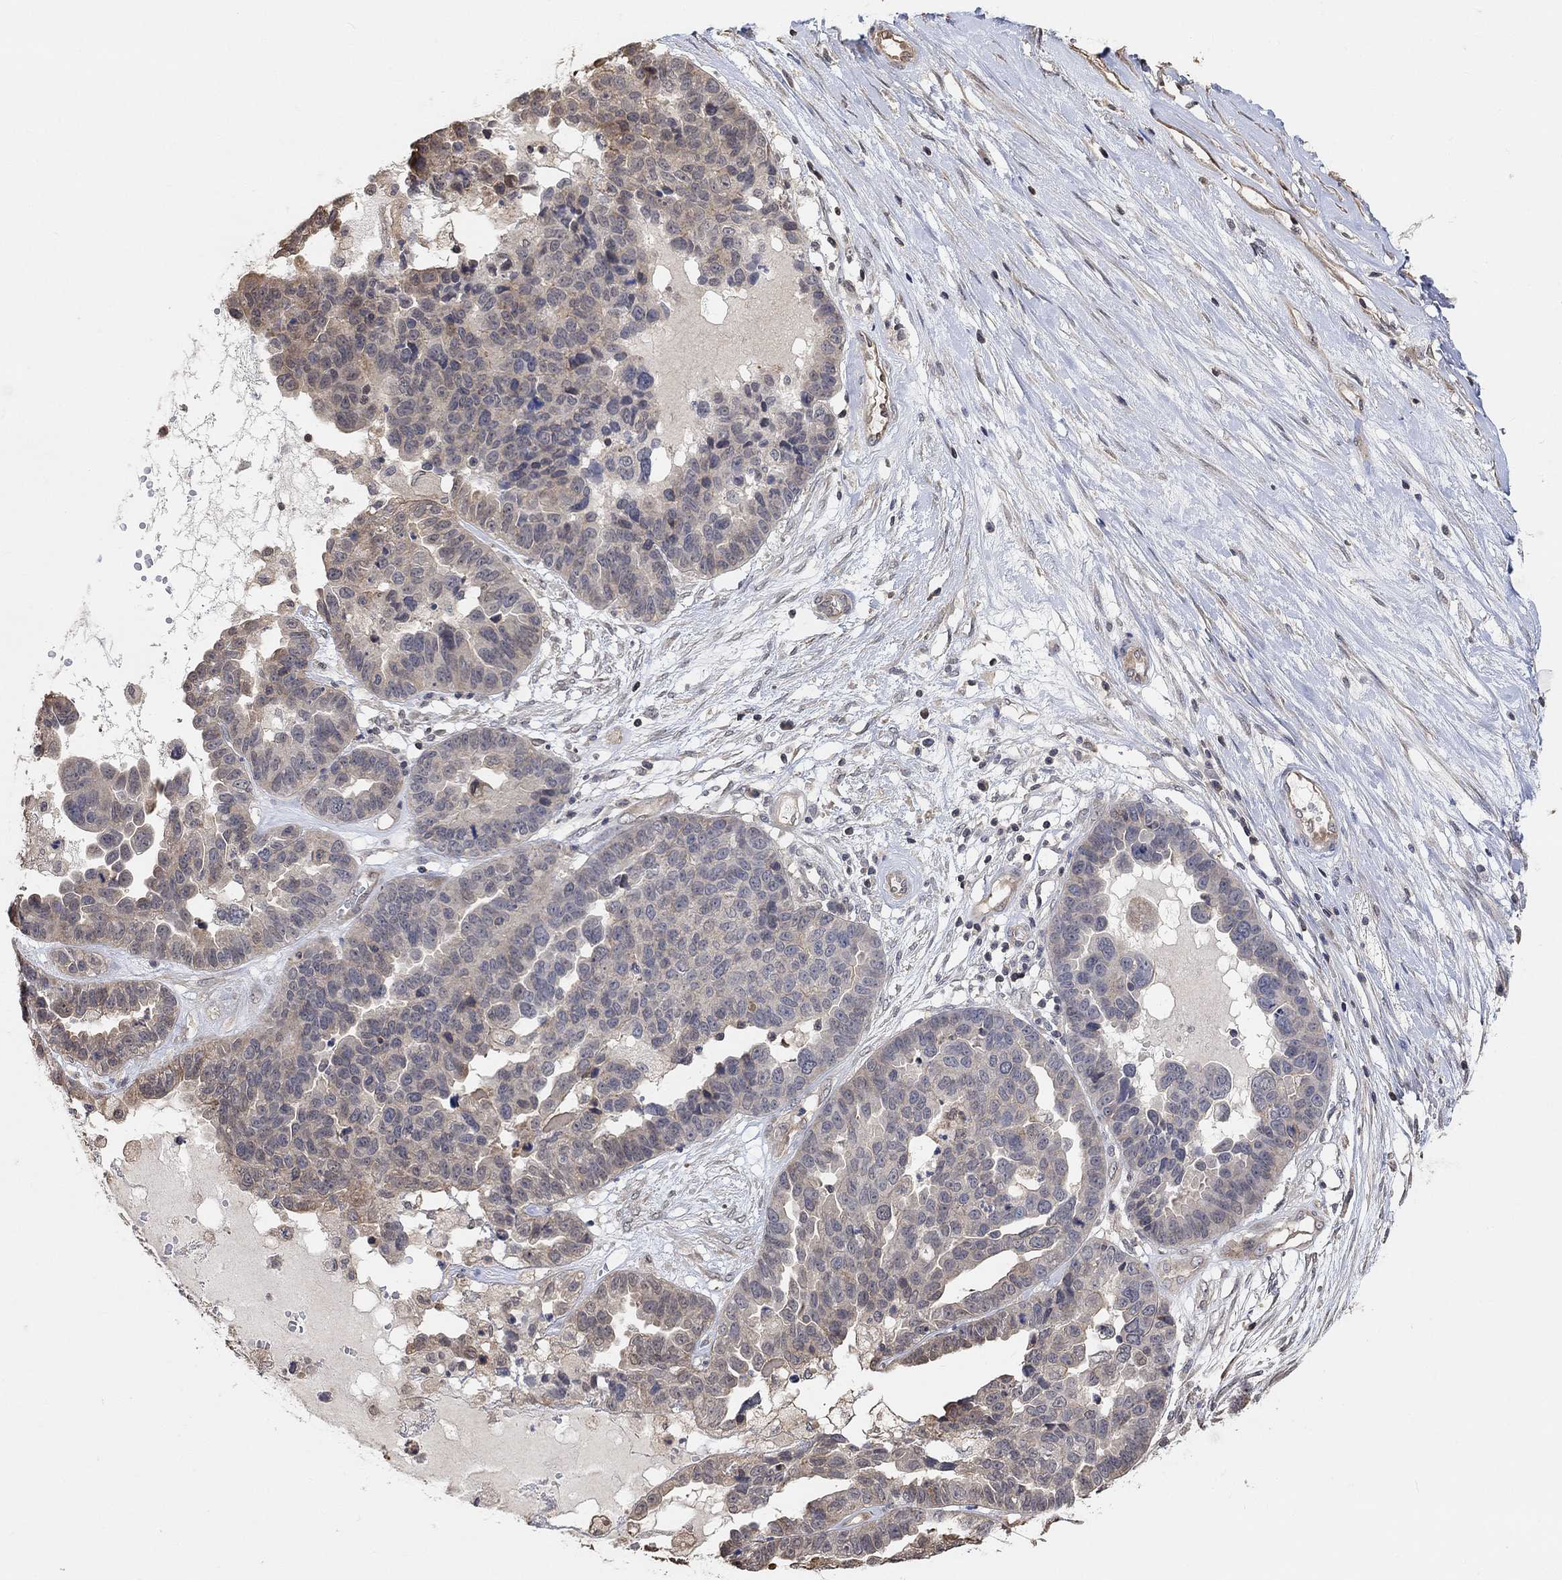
{"staining": {"intensity": "negative", "quantity": "none", "location": "none"}, "tissue": "ovarian cancer", "cell_type": "Tumor cells", "image_type": "cancer", "snomed": [{"axis": "morphology", "description": "Cystadenocarcinoma, serous, NOS"}, {"axis": "topography", "description": "Ovary"}], "caption": "Tumor cells show no significant staining in serous cystadenocarcinoma (ovarian).", "gene": "UNC5B", "patient": {"sex": "female", "age": 87}}